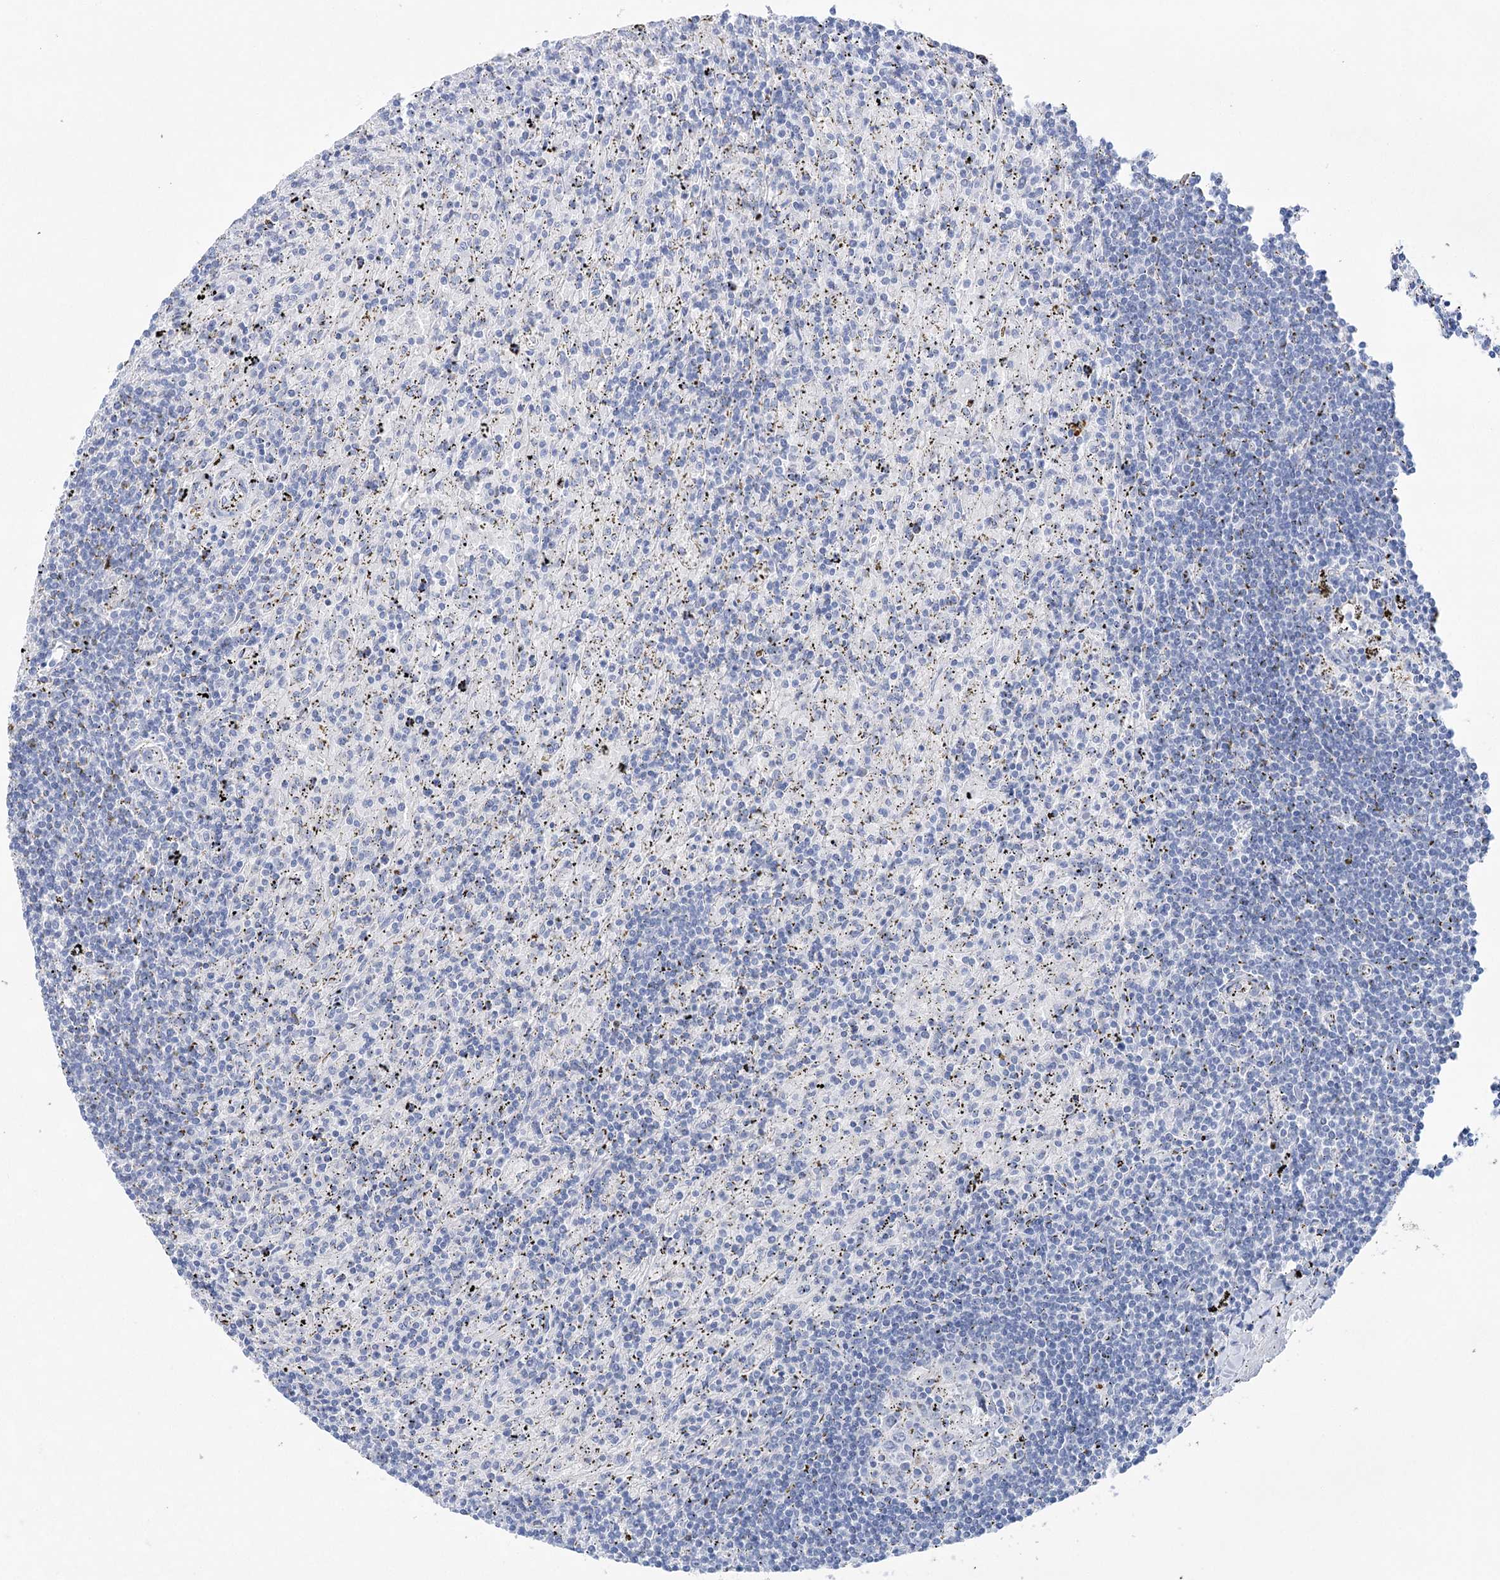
{"staining": {"intensity": "negative", "quantity": "none", "location": "none"}, "tissue": "lymphoma", "cell_type": "Tumor cells", "image_type": "cancer", "snomed": [{"axis": "morphology", "description": "Malignant lymphoma, non-Hodgkin's type, Low grade"}, {"axis": "topography", "description": "Spleen"}], "caption": "High magnification brightfield microscopy of malignant lymphoma, non-Hodgkin's type (low-grade) stained with DAB (brown) and counterstained with hematoxylin (blue): tumor cells show no significant staining.", "gene": "LALBA", "patient": {"sex": "male", "age": 76}}